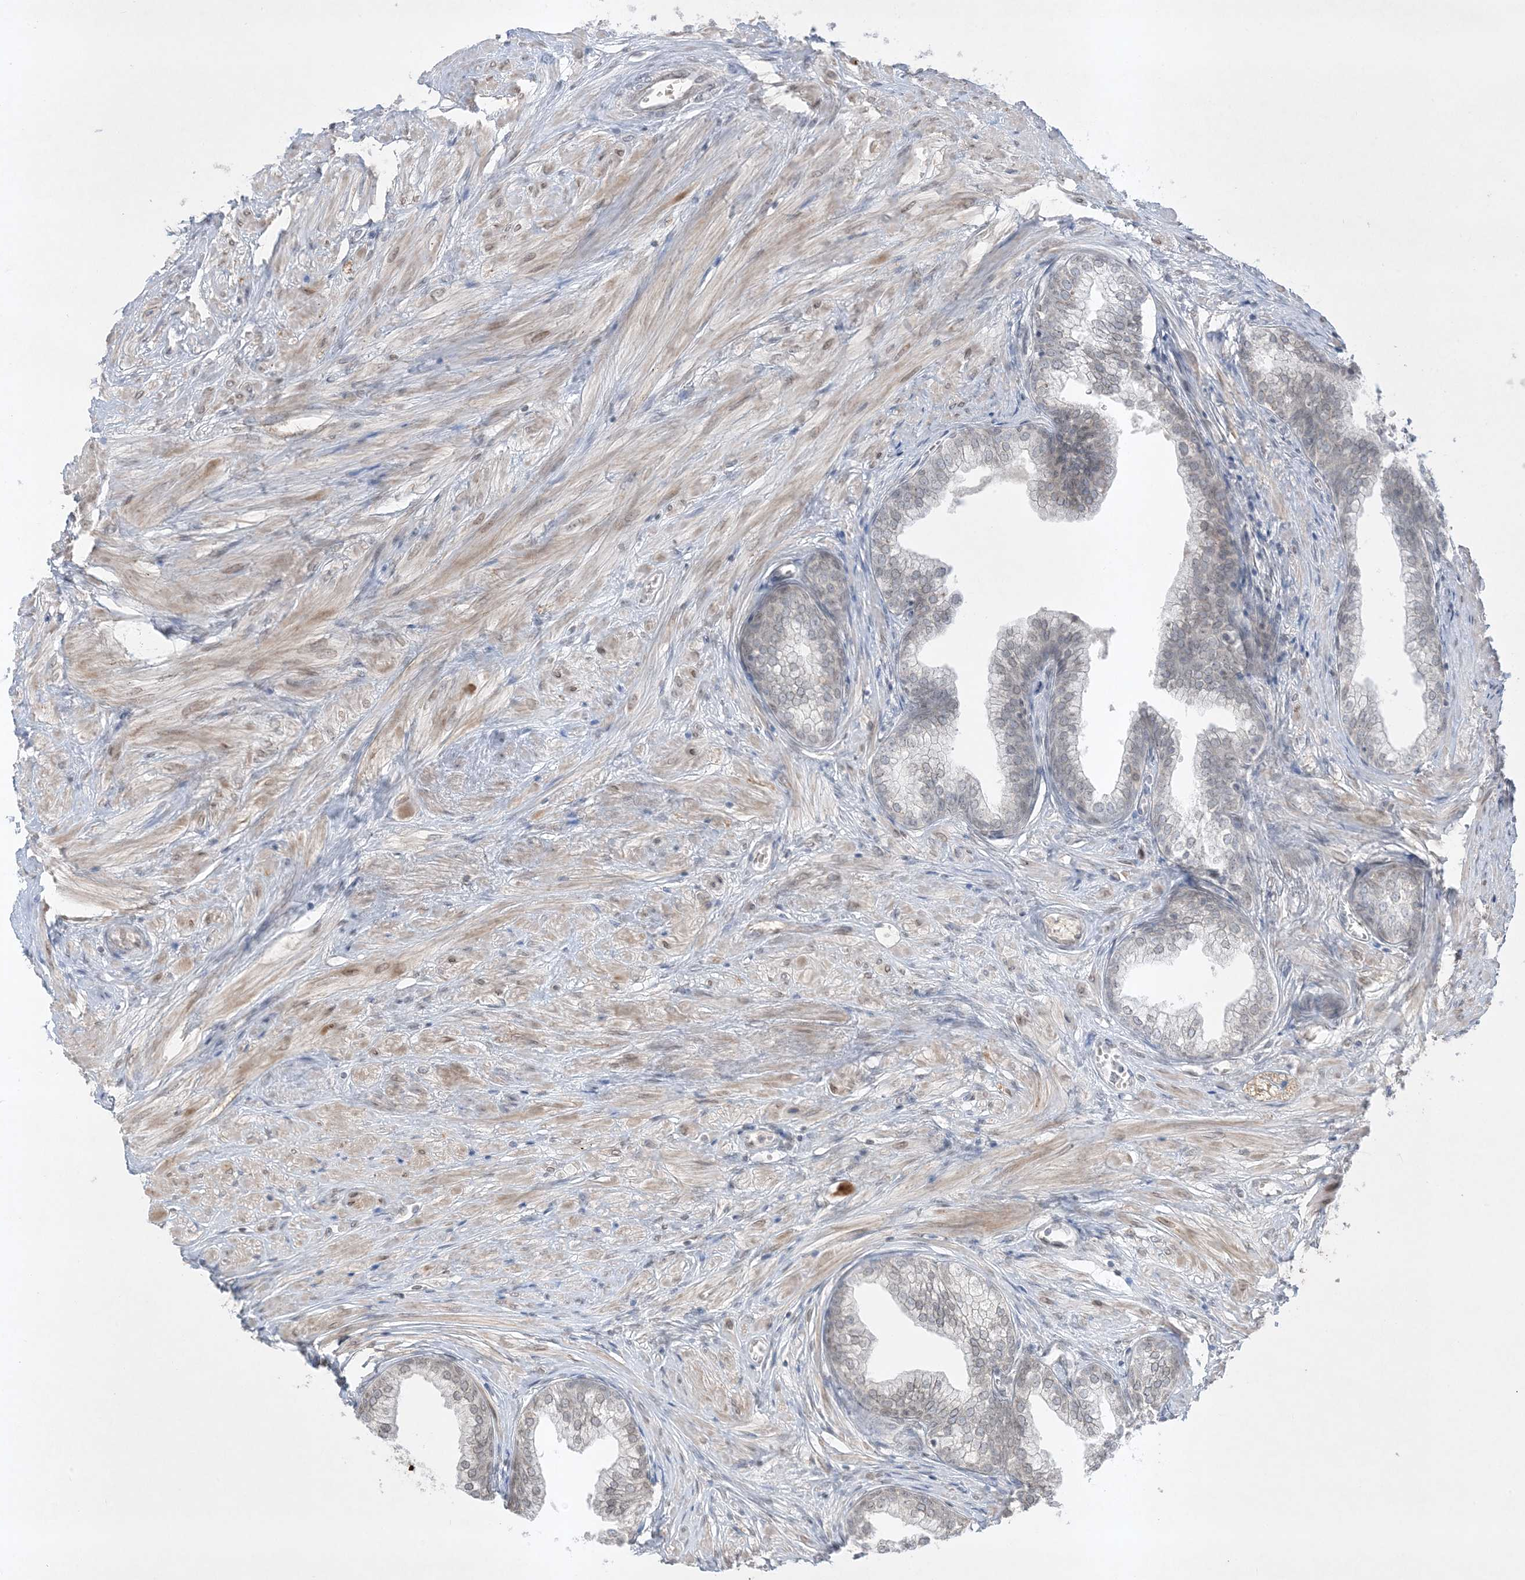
{"staining": {"intensity": "weak", "quantity": "<25%", "location": "cytoplasmic/membranous"}, "tissue": "prostate", "cell_type": "Glandular cells", "image_type": "normal", "snomed": [{"axis": "morphology", "description": "Normal tissue, NOS"}, {"axis": "morphology", "description": "Urothelial carcinoma, Low grade"}, {"axis": "topography", "description": "Urinary bladder"}, {"axis": "topography", "description": "Prostate"}], "caption": "Glandular cells show no significant positivity in normal prostate.", "gene": "FNDC1", "patient": {"sex": "male", "age": 60}}